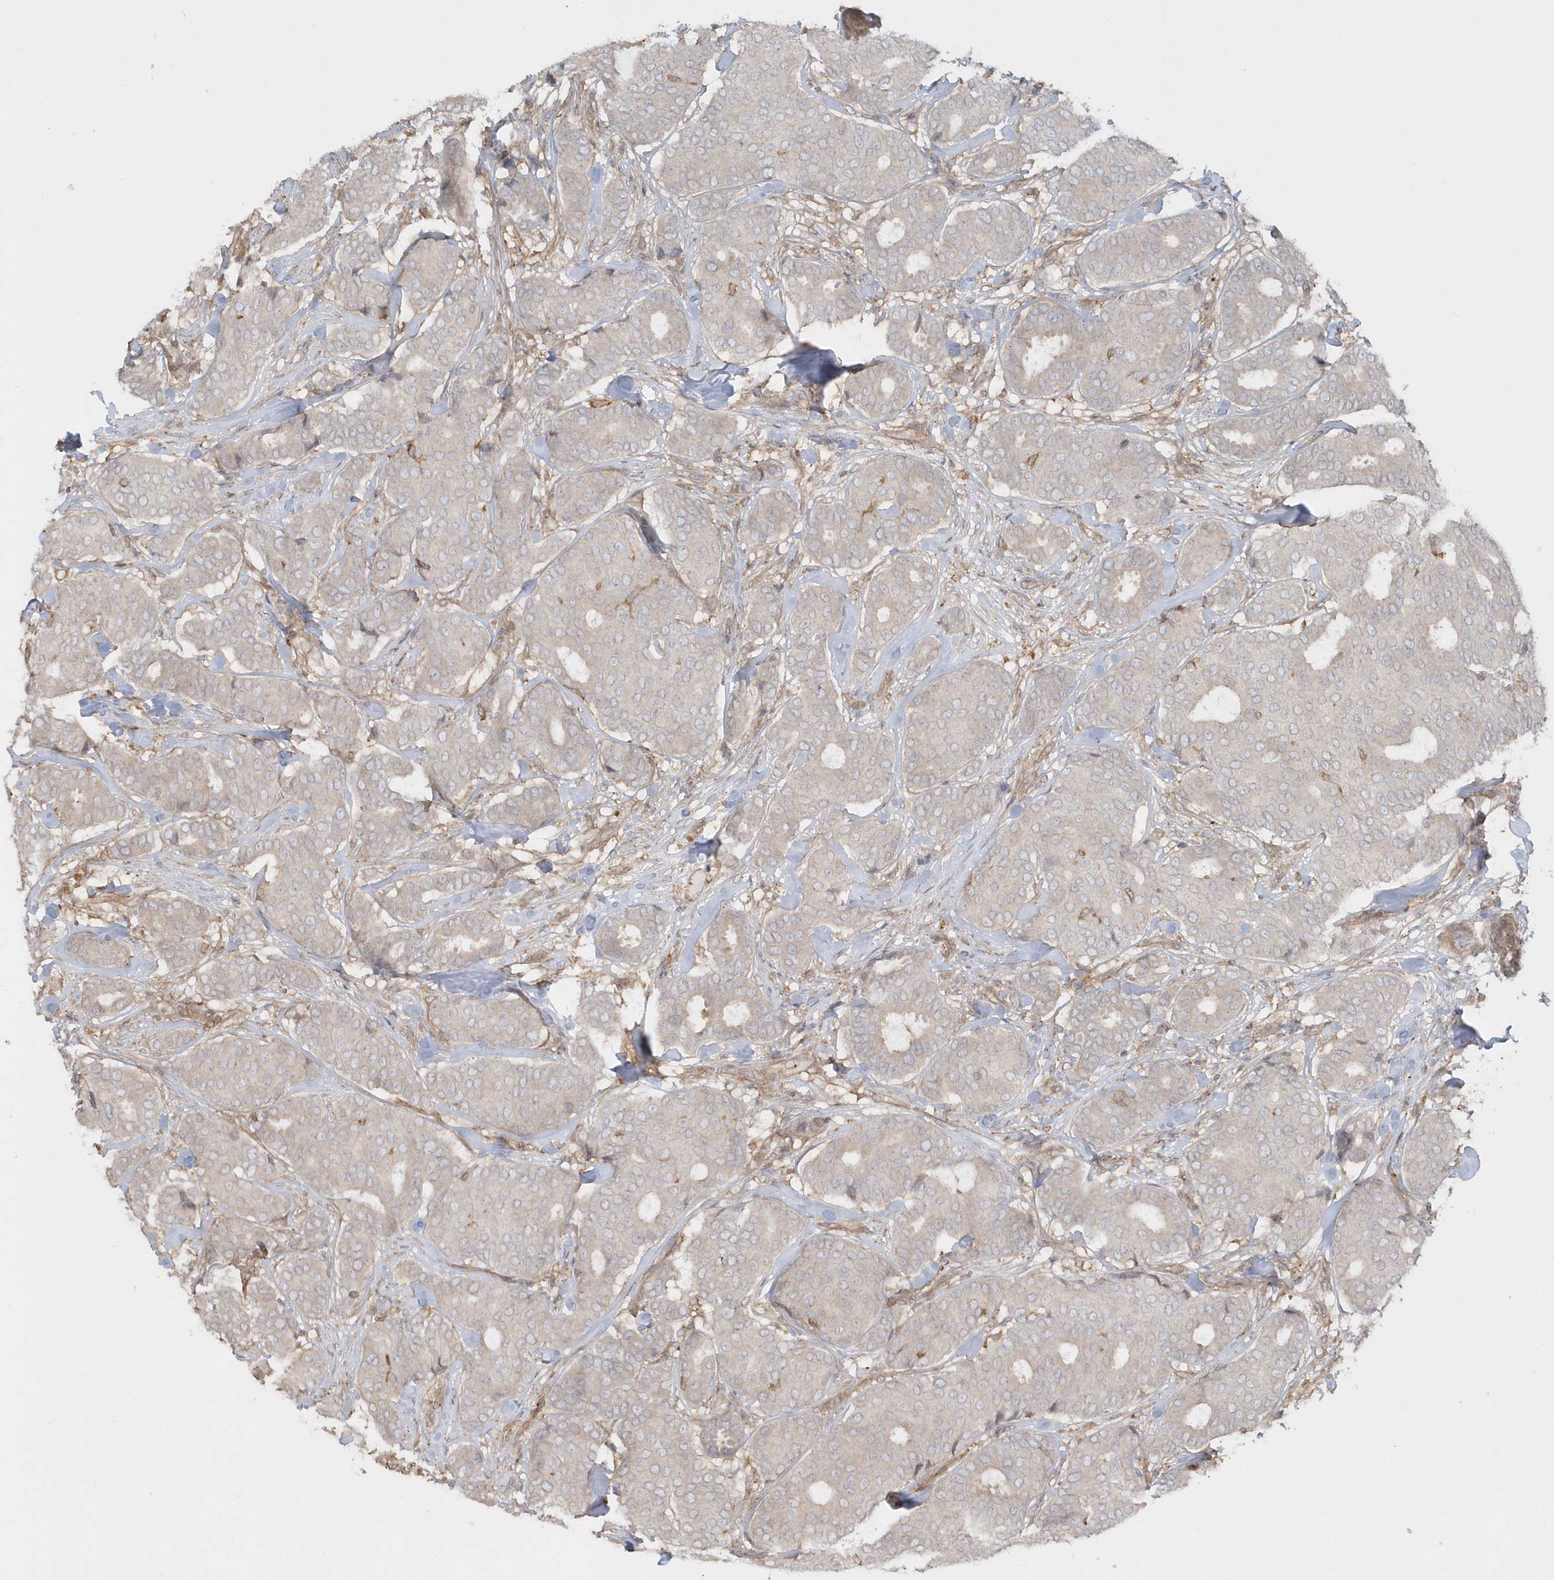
{"staining": {"intensity": "negative", "quantity": "none", "location": "none"}, "tissue": "breast cancer", "cell_type": "Tumor cells", "image_type": "cancer", "snomed": [{"axis": "morphology", "description": "Duct carcinoma"}, {"axis": "topography", "description": "Breast"}], "caption": "DAB (3,3'-diaminobenzidine) immunohistochemical staining of breast invasive ductal carcinoma exhibits no significant staining in tumor cells.", "gene": "BSN", "patient": {"sex": "female", "age": 75}}